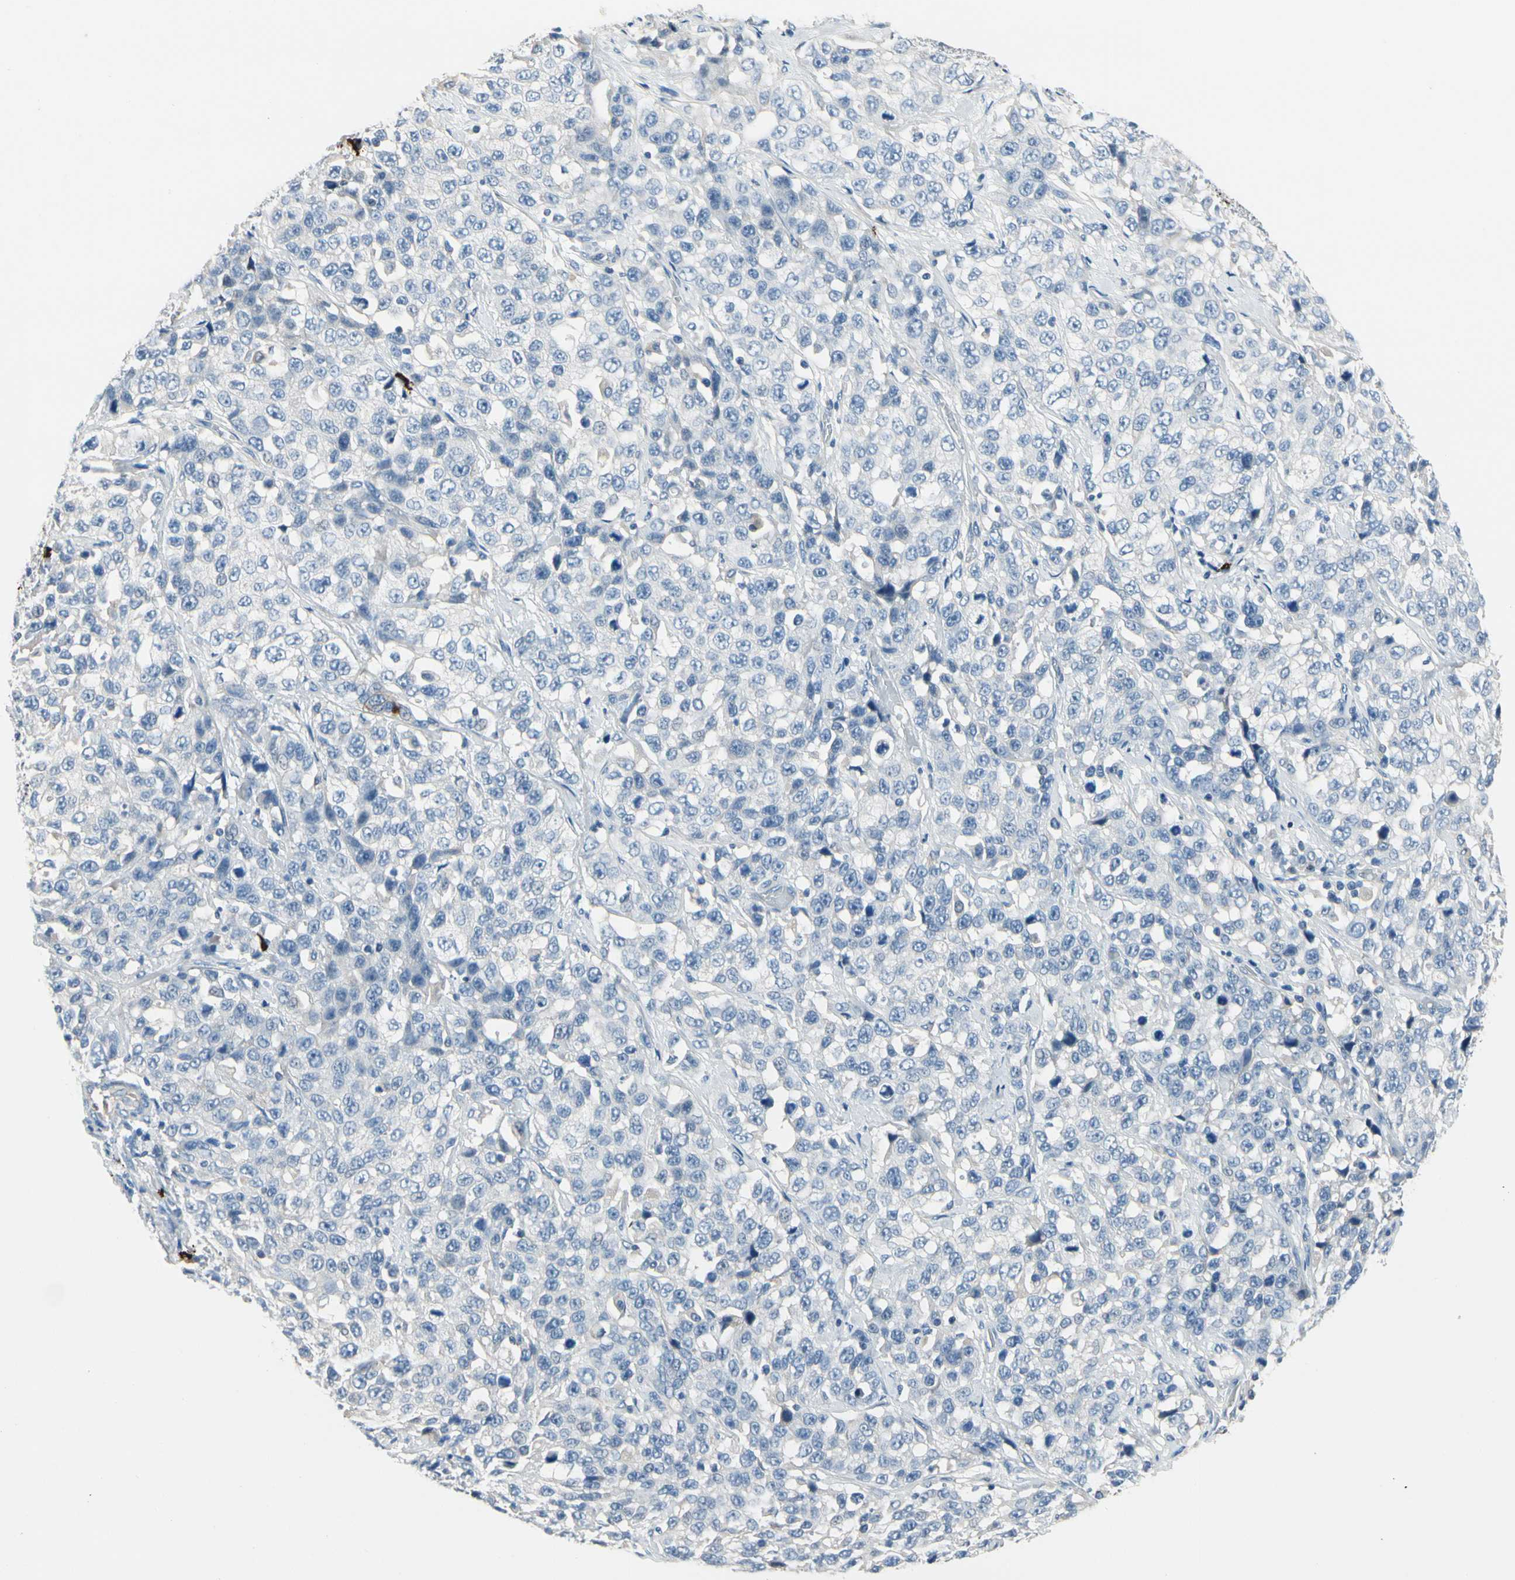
{"staining": {"intensity": "negative", "quantity": "none", "location": "none"}, "tissue": "stomach cancer", "cell_type": "Tumor cells", "image_type": "cancer", "snomed": [{"axis": "morphology", "description": "Normal tissue, NOS"}, {"axis": "morphology", "description": "Adenocarcinoma, NOS"}, {"axis": "topography", "description": "Stomach"}], "caption": "Immunohistochemistry (IHC) photomicrograph of neoplastic tissue: stomach cancer stained with DAB (3,3'-diaminobenzidine) shows no significant protein expression in tumor cells.", "gene": "CPA3", "patient": {"sex": "male", "age": 48}}